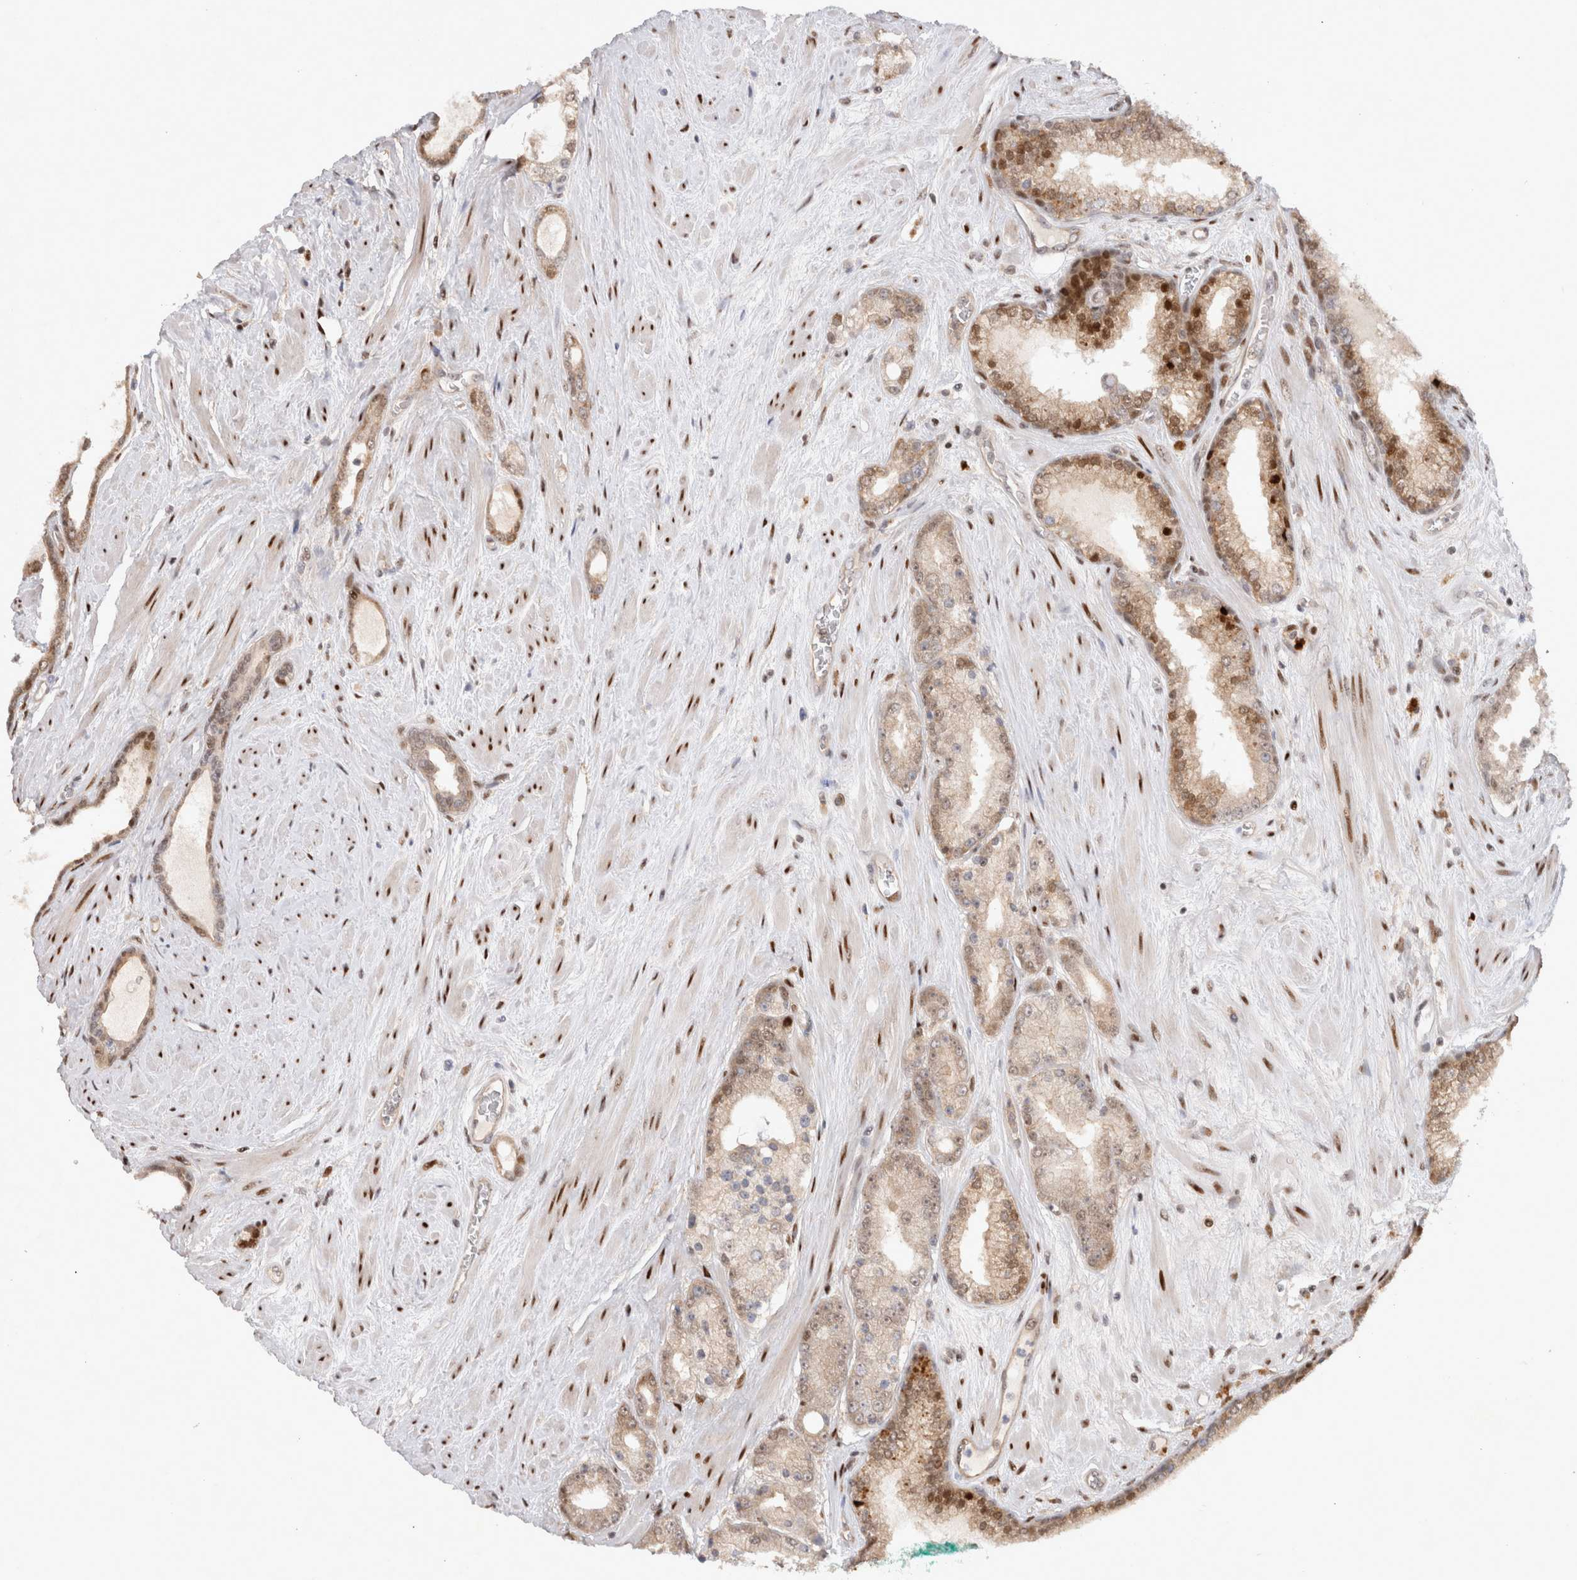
{"staining": {"intensity": "moderate", "quantity": "<25%", "location": "cytoplasmic/membranous,nuclear"}, "tissue": "prostate cancer", "cell_type": "Tumor cells", "image_type": "cancer", "snomed": [{"axis": "morphology", "description": "Adenocarcinoma, Low grade"}, {"axis": "topography", "description": "Prostate"}], "caption": "About <25% of tumor cells in prostate adenocarcinoma (low-grade) demonstrate moderate cytoplasmic/membranous and nuclear protein expression as visualized by brown immunohistochemical staining.", "gene": "TCF4", "patient": {"sex": "male", "age": 62}}